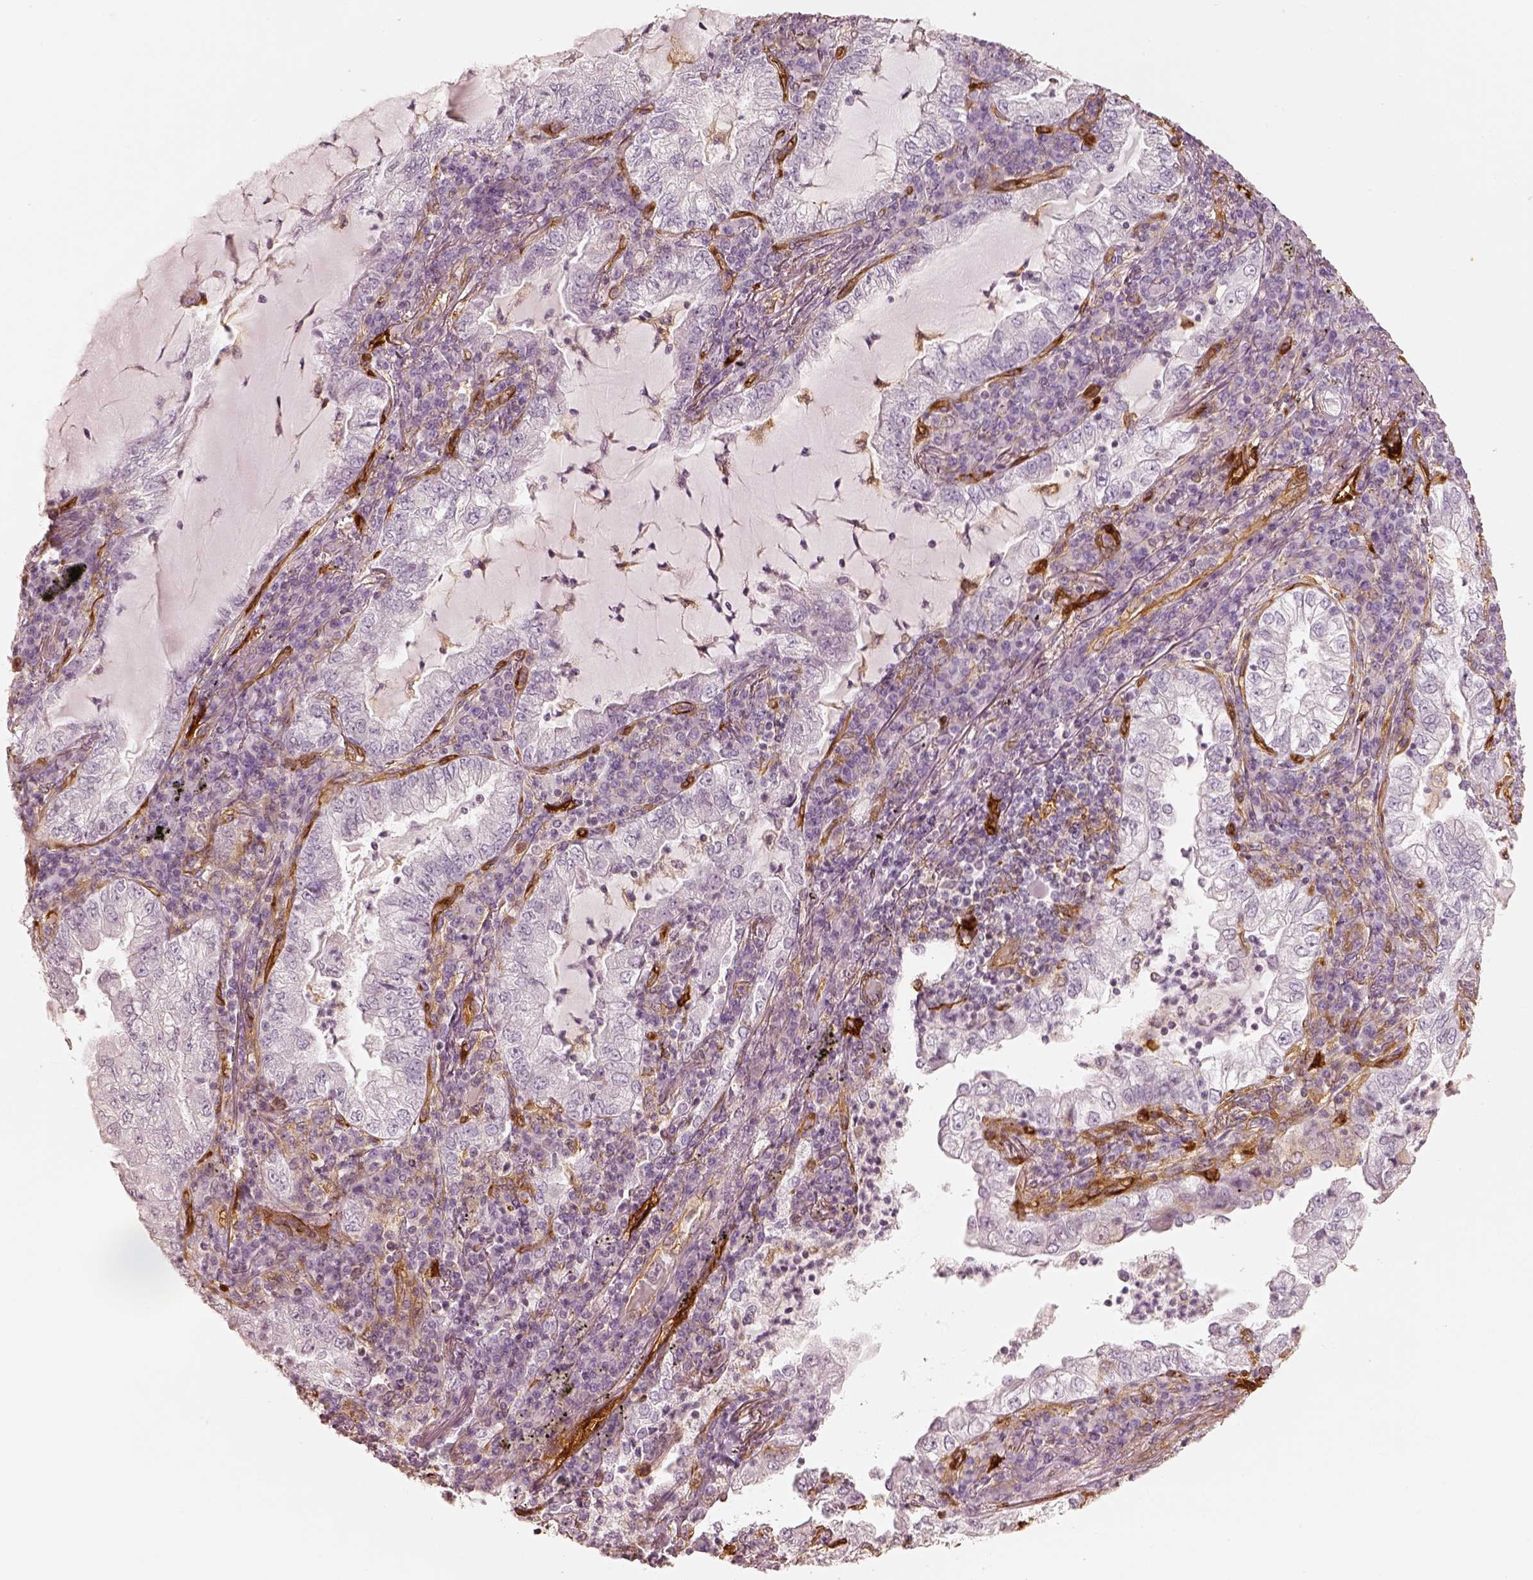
{"staining": {"intensity": "negative", "quantity": "none", "location": "none"}, "tissue": "lung cancer", "cell_type": "Tumor cells", "image_type": "cancer", "snomed": [{"axis": "morphology", "description": "Adenocarcinoma, NOS"}, {"axis": "topography", "description": "Lung"}], "caption": "DAB immunohistochemical staining of human lung cancer (adenocarcinoma) shows no significant staining in tumor cells.", "gene": "FSCN1", "patient": {"sex": "female", "age": 73}}